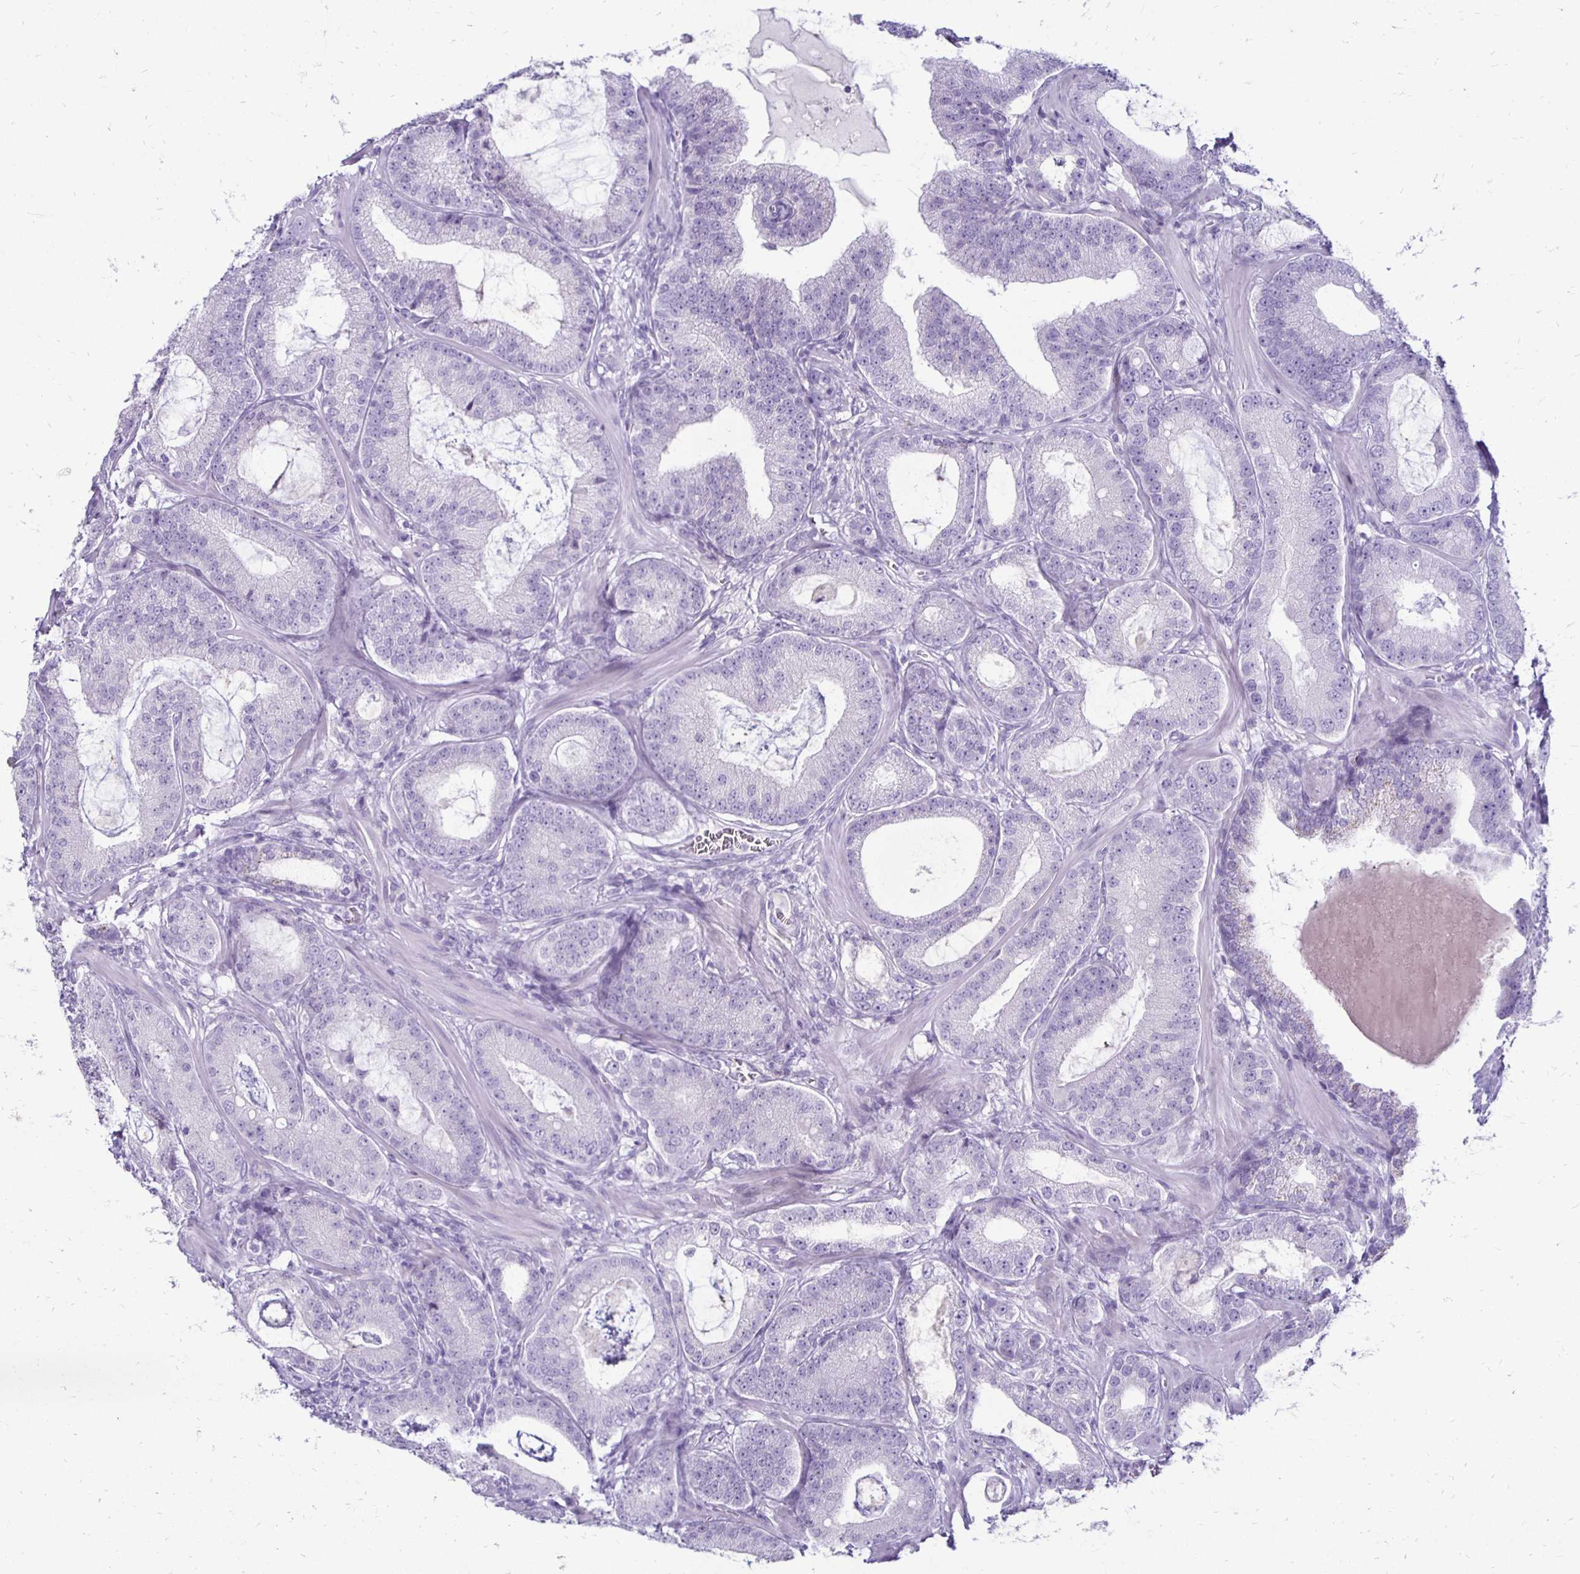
{"staining": {"intensity": "negative", "quantity": "none", "location": "none"}, "tissue": "prostate cancer", "cell_type": "Tumor cells", "image_type": "cancer", "snomed": [{"axis": "morphology", "description": "Adenocarcinoma, High grade"}, {"axis": "topography", "description": "Prostate"}], "caption": "IHC histopathology image of prostate high-grade adenocarcinoma stained for a protein (brown), which displays no staining in tumor cells. (IHC, brightfield microscopy, high magnification).", "gene": "RYR1", "patient": {"sex": "male", "age": 65}}